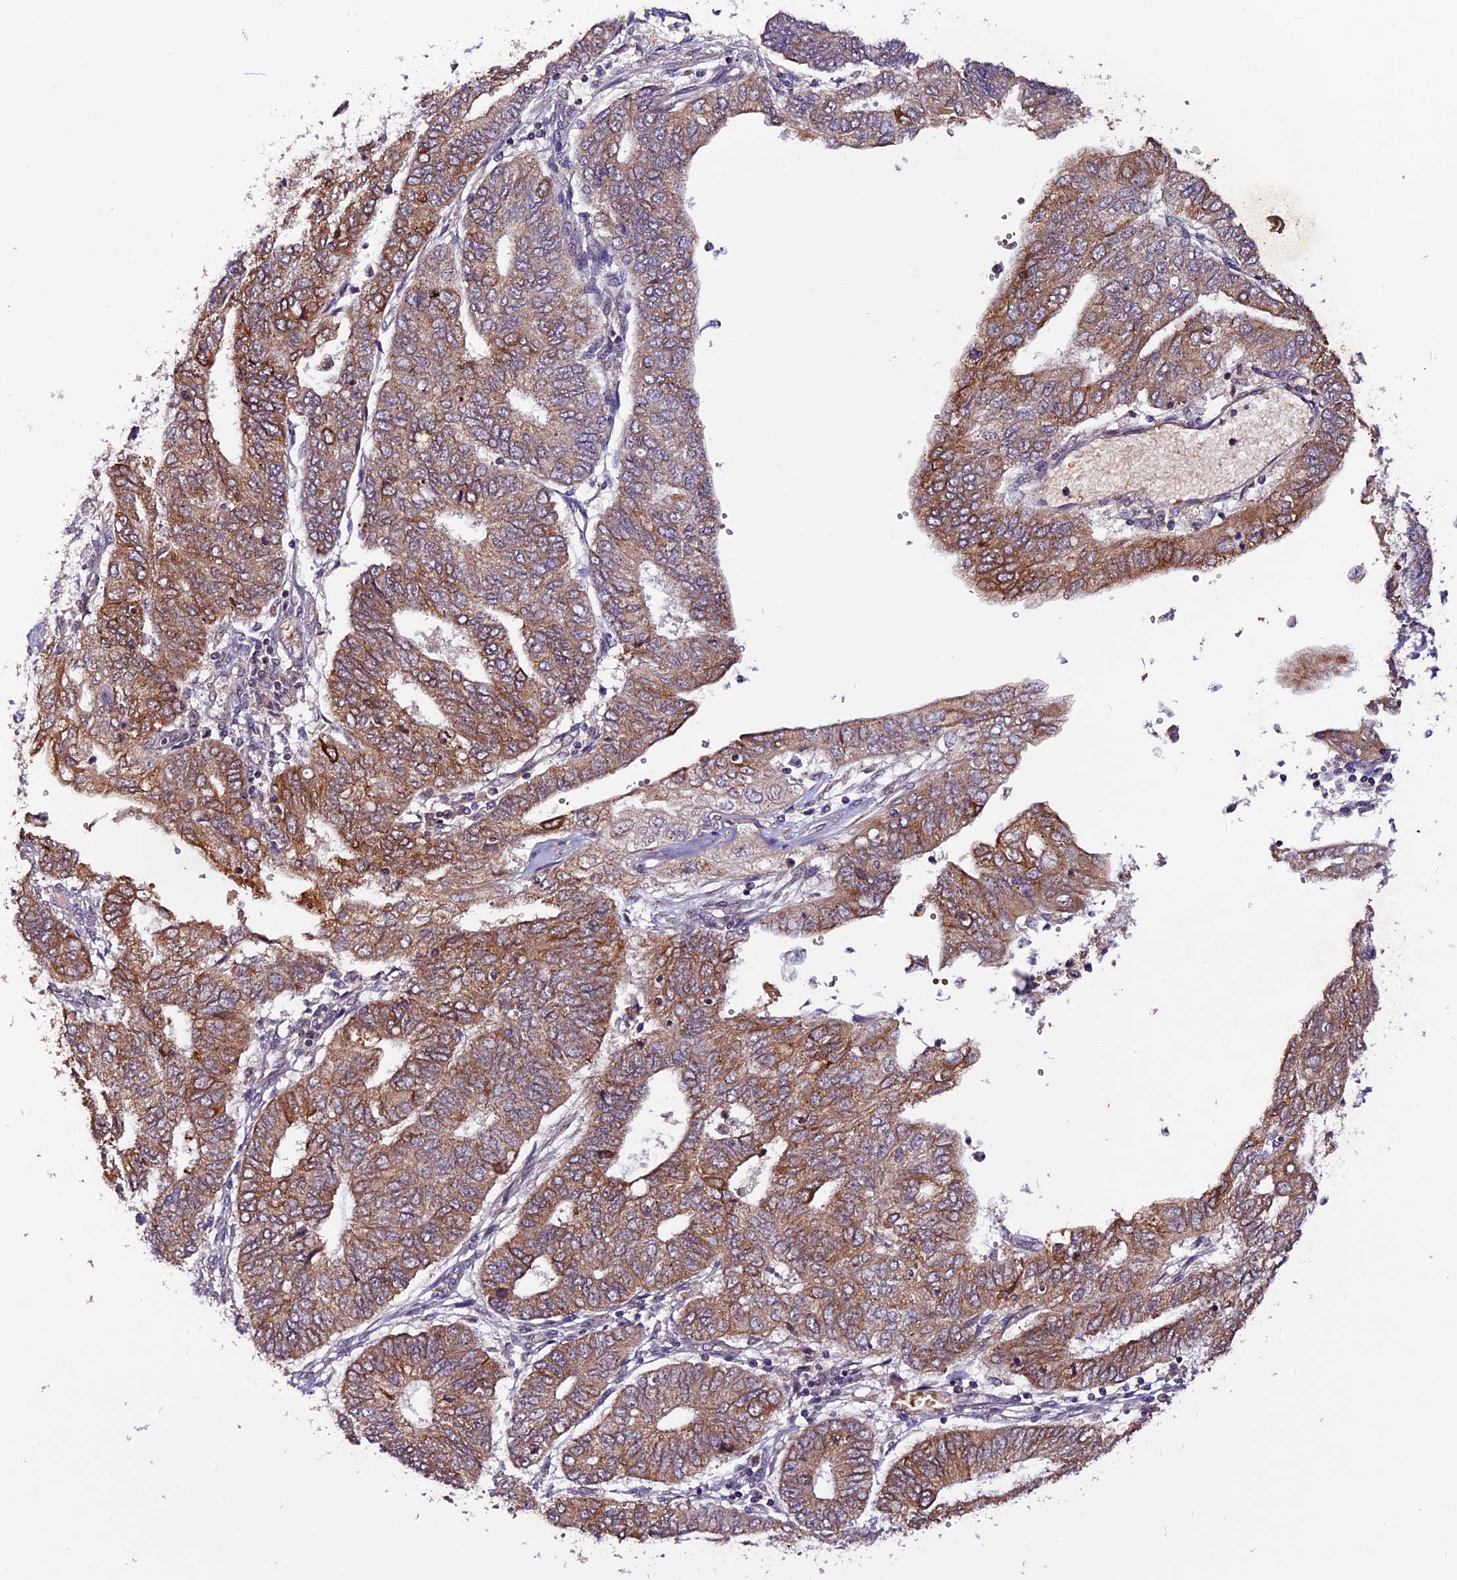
{"staining": {"intensity": "moderate", "quantity": ">75%", "location": "cytoplasmic/membranous"}, "tissue": "endometrial cancer", "cell_type": "Tumor cells", "image_type": "cancer", "snomed": [{"axis": "morphology", "description": "Adenocarcinoma, NOS"}, {"axis": "topography", "description": "Endometrium"}], "caption": "The immunohistochemical stain highlights moderate cytoplasmic/membranous expression in tumor cells of adenocarcinoma (endometrial) tissue.", "gene": "RINL", "patient": {"sex": "female", "age": 68}}